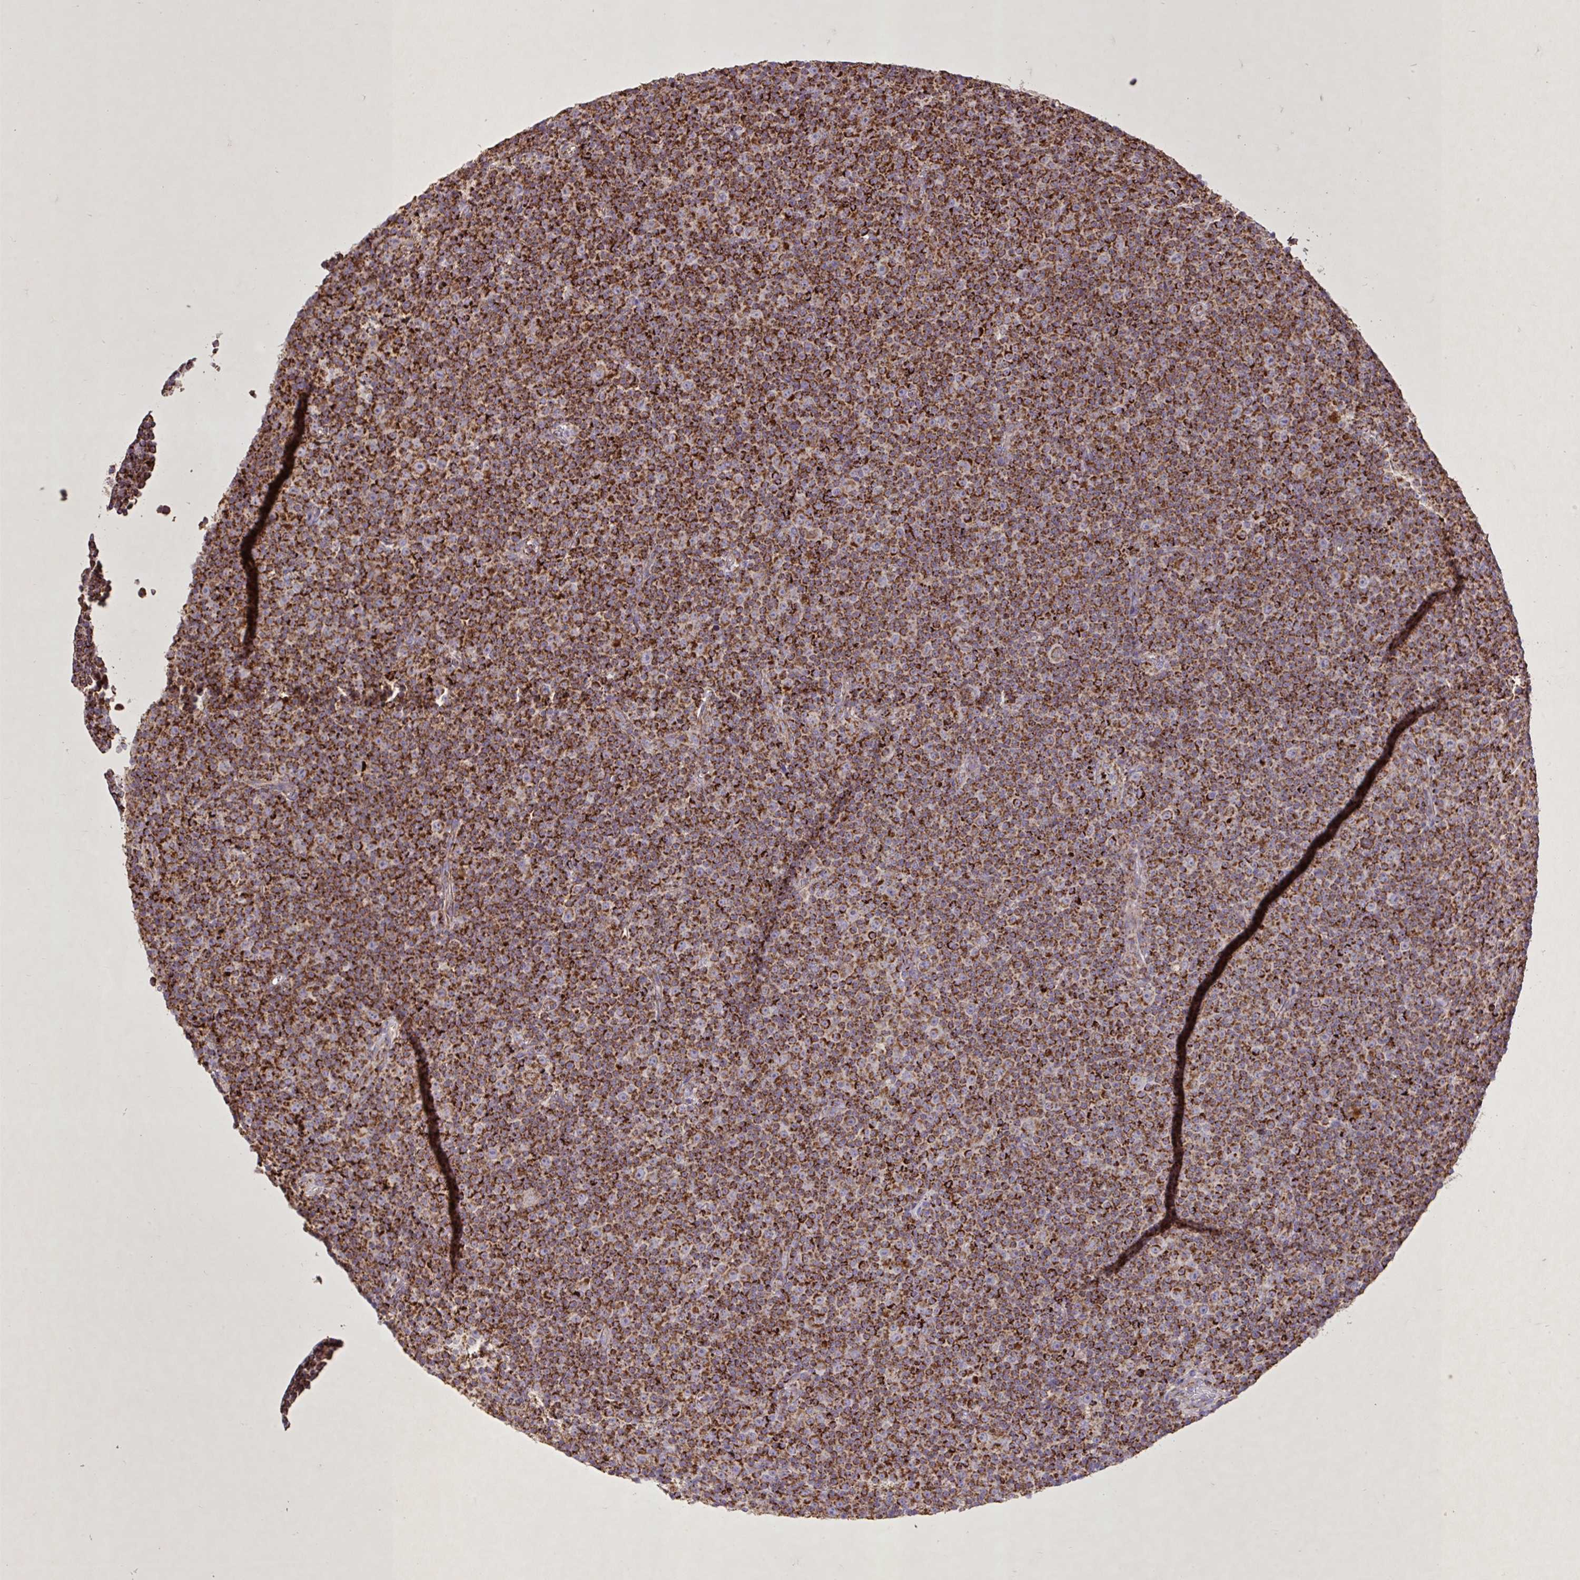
{"staining": {"intensity": "strong", "quantity": ">75%", "location": "cytoplasmic/membranous"}, "tissue": "lymphoma", "cell_type": "Tumor cells", "image_type": "cancer", "snomed": [{"axis": "morphology", "description": "Malignant lymphoma, non-Hodgkin's type, Low grade"}, {"axis": "topography", "description": "Lymph node"}], "caption": "Immunohistochemical staining of lymphoma shows high levels of strong cytoplasmic/membranous protein staining in about >75% of tumor cells.", "gene": "AGK", "patient": {"sex": "female", "age": 67}}